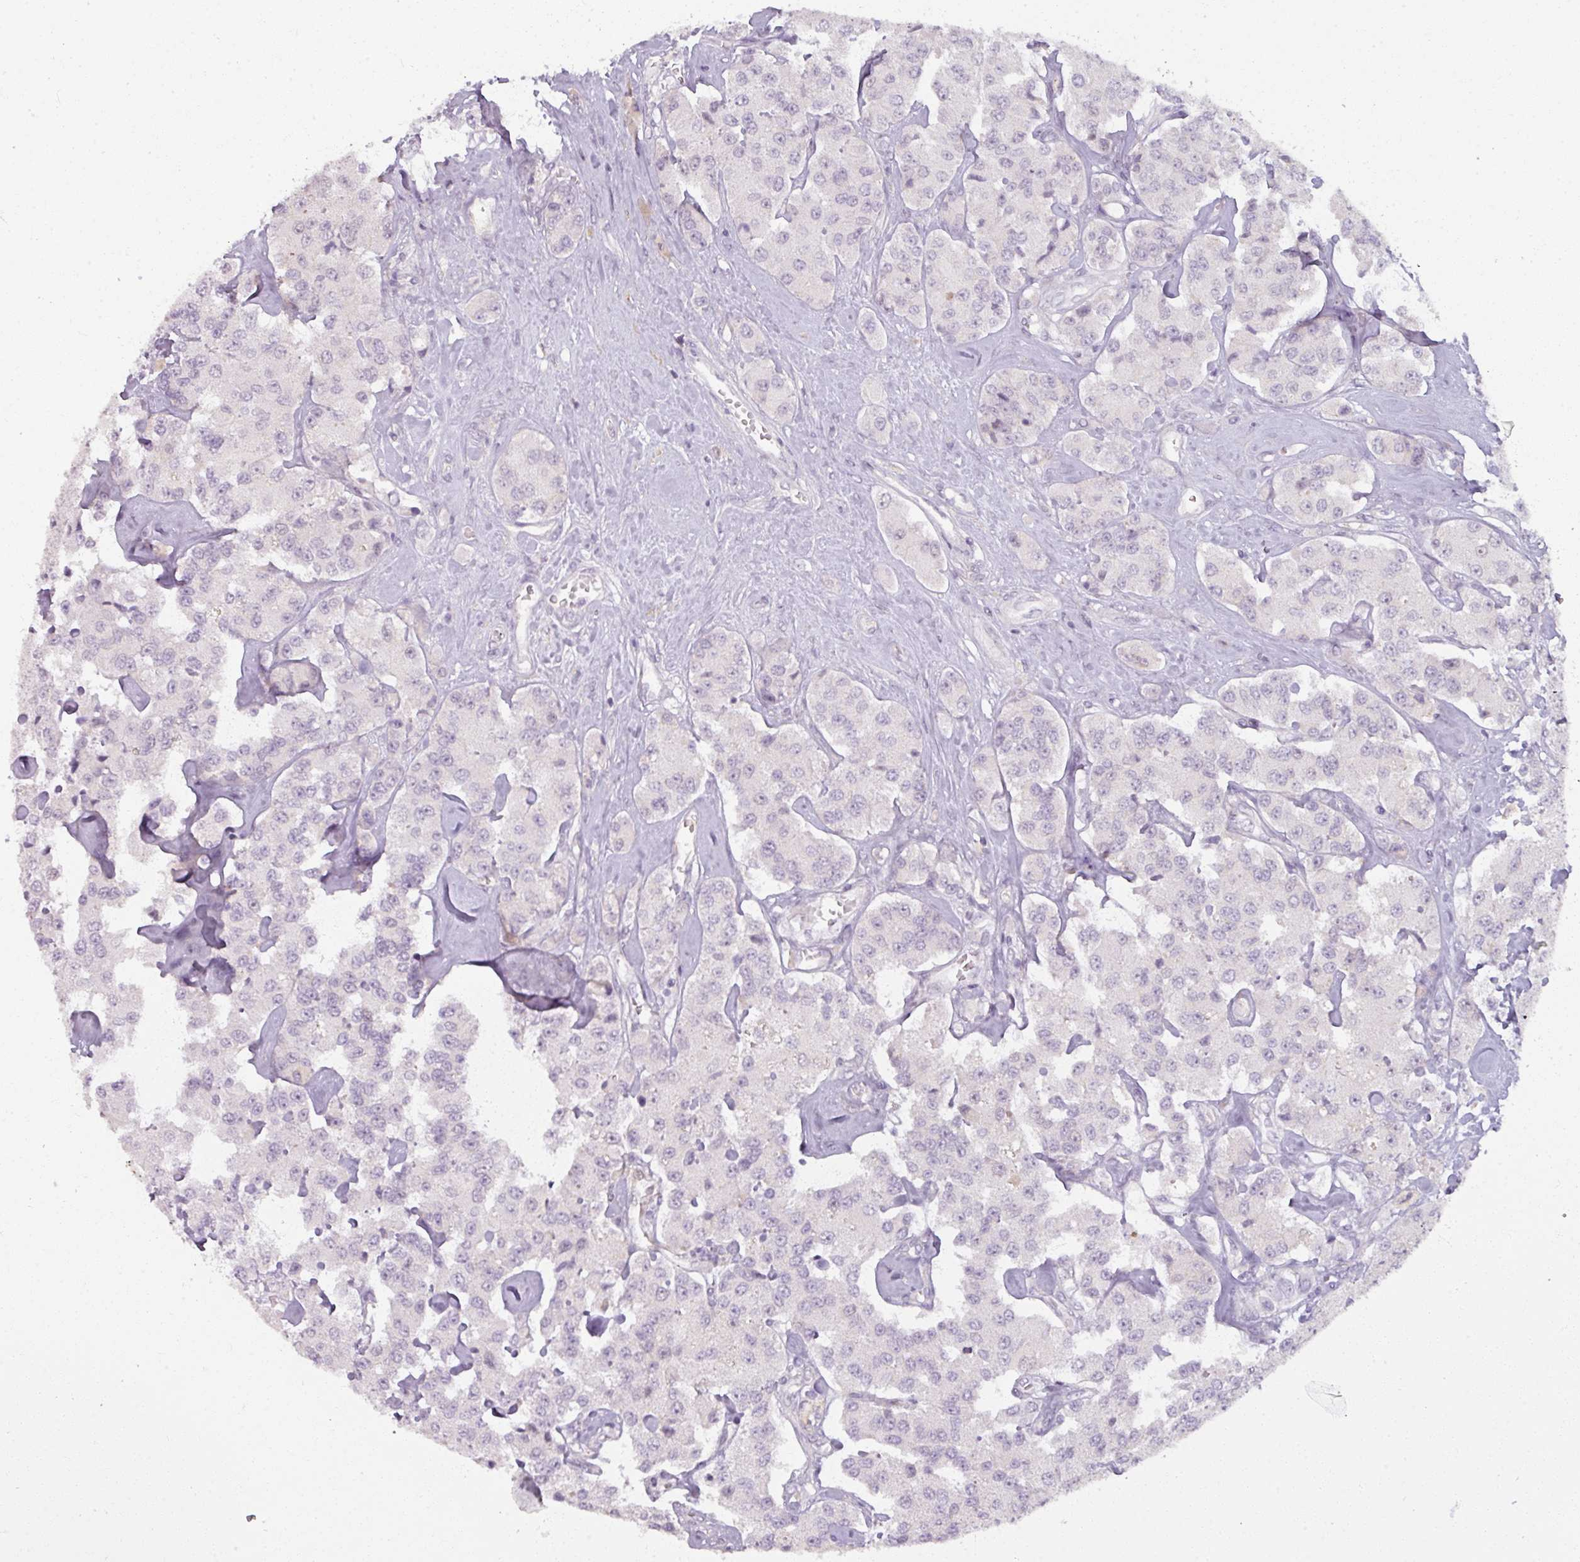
{"staining": {"intensity": "negative", "quantity": "none", "location": "none"}, "tissue": "carcinoid", "cell_type": "Tumor cells", "image_type": "cancer", "snomed": [{"axis": "morphology", "description": "Carcinoid, malignant, NOS"}, {"axis": "topography", "description": "Pancreas"}], "caption": "Protein analysis of carcinoid exhibits no significant expression in tumor cells. Nuclei are stained in blue.", "gene": "PNMA6A", "patient": {"sex": "male", "age": 41}}